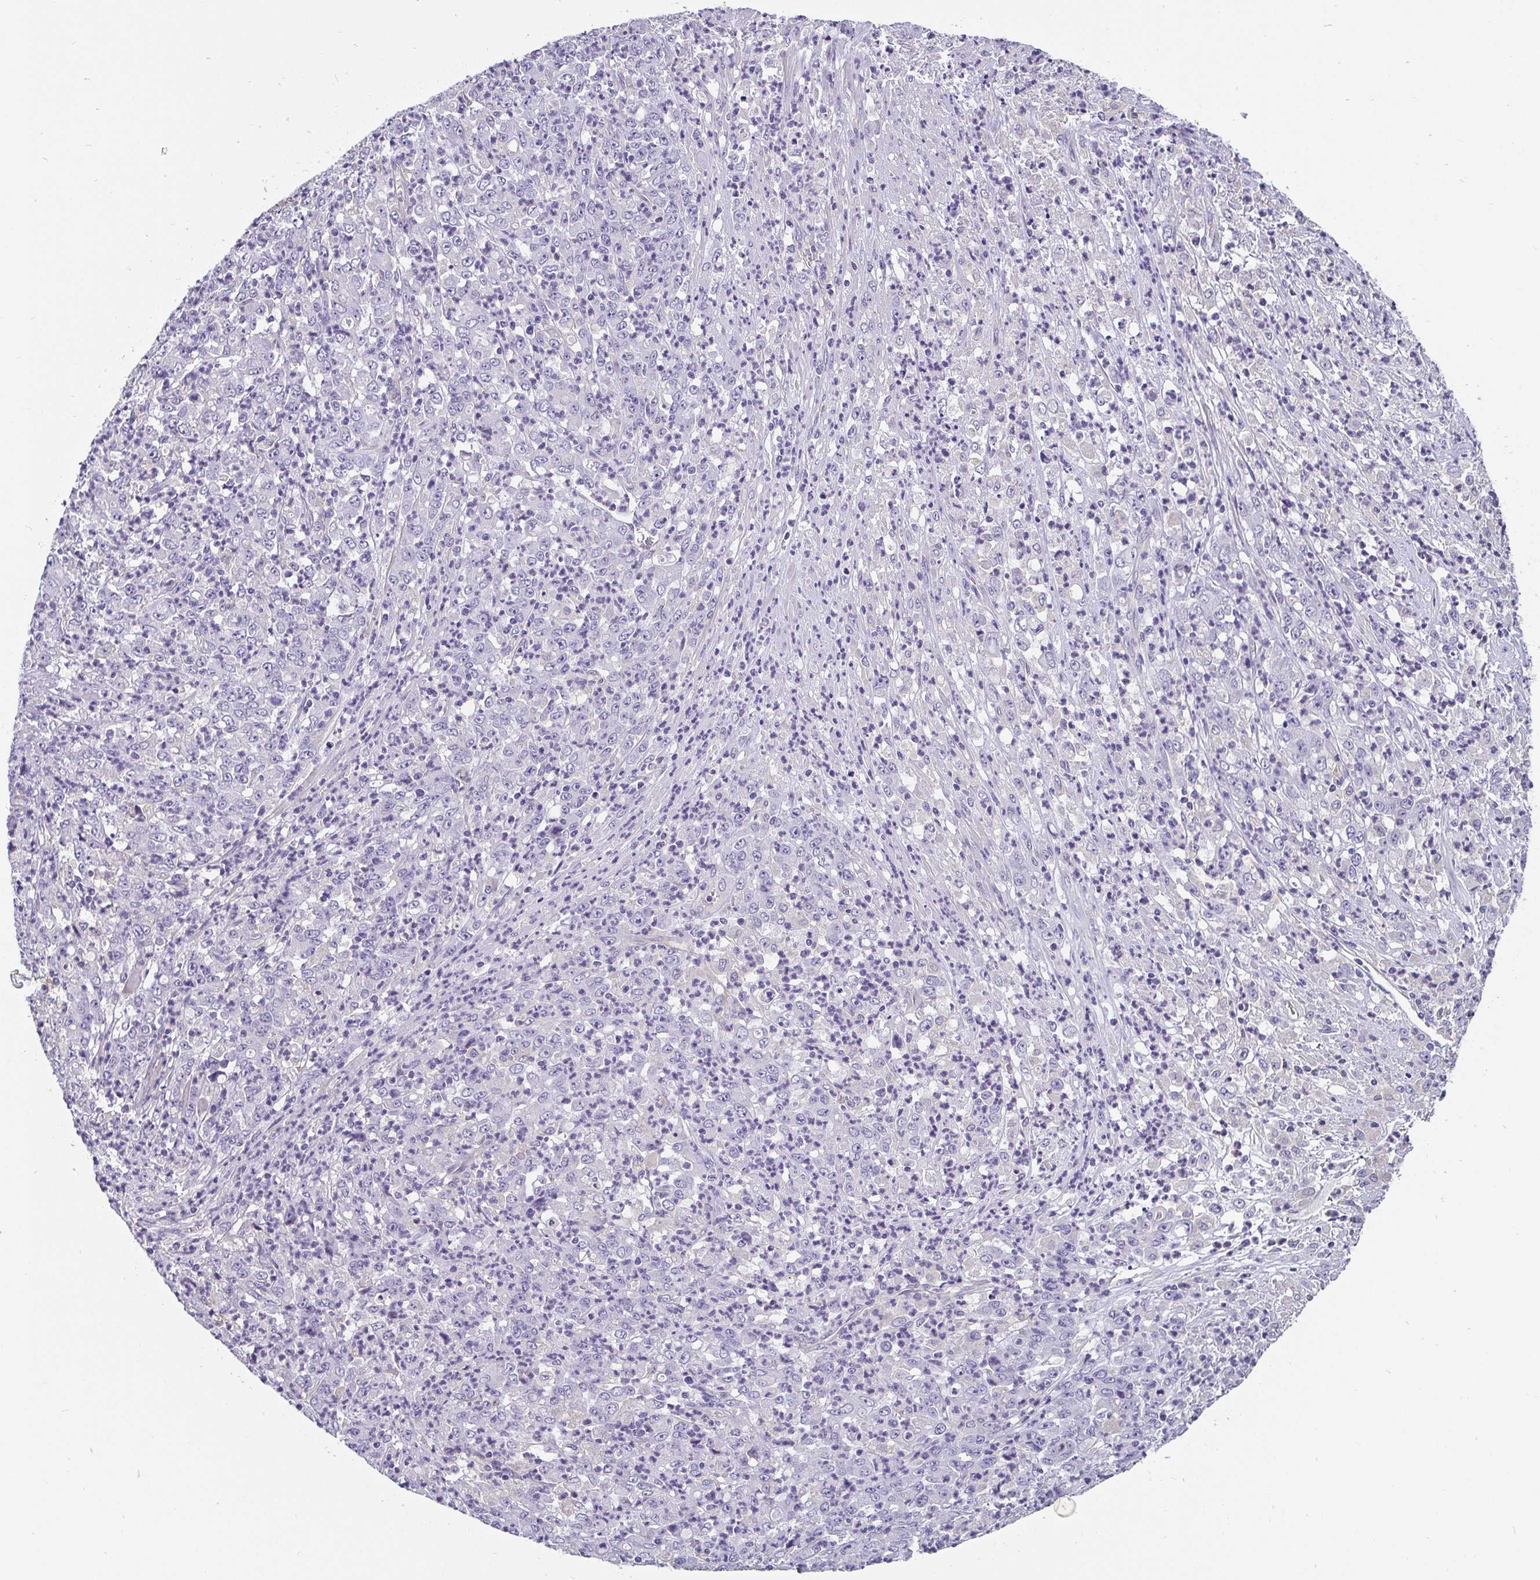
{"staining": {"intensity": "negative", "quantity": "none", "location": "none"}, "tissue": "stomach cancer", "cell_type": "Tumor cells", "image_type": "cancer", "snomed": [{"axis": "morphology", "description": "Adenocarcinoma, NOS"}, {"axis": "topography", "description": "Stomach, lower"}], "caption": "The image shows no significant expression in tumor cells of adenocarcinoma (stomach).", "gene": "ADAMTS6", "patient": {"sex": "female", "age": 71}}